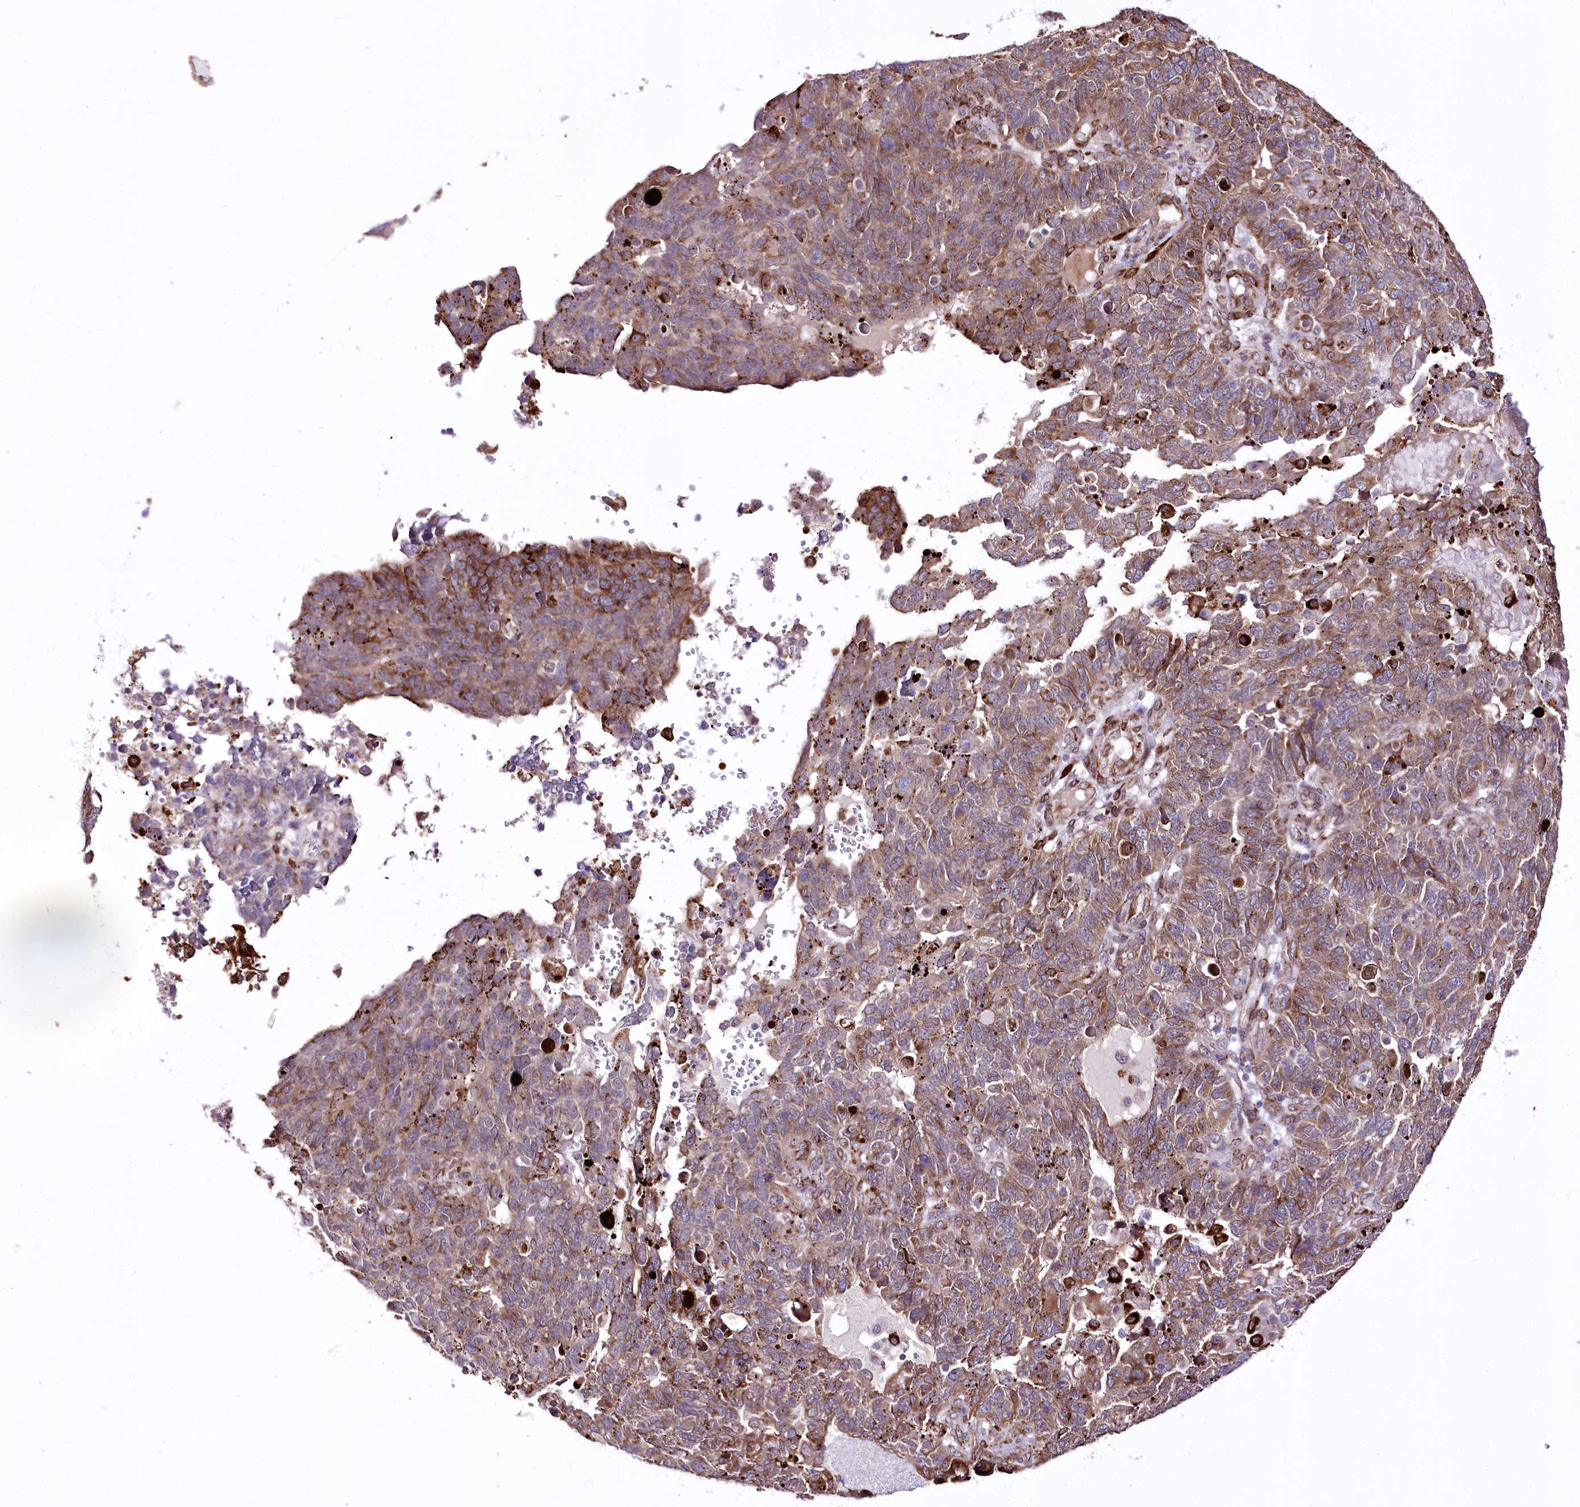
{"staining": {"intensity": "moderate", "quantity": ">75%", "location": "cytoplasmic/membranous"}, "tissue": "endometrial cancer", "cell_type": "Tumor cells", "image_type": "cancer", "snomed": [{"axis": "morphology", "description": "Adenocarcinoma, NOS"}, {"axis": "topography", "description": "Endometrium"}], "caption": "Endometrial adenocarcinoma was stained to show a protein in brown. There is medium levels of moderate cytoplasmic/membranous positivity in approximately >75% of tumor cells.", "gene": "WWC1", "patient": {"sex": "female", "age": 66}}